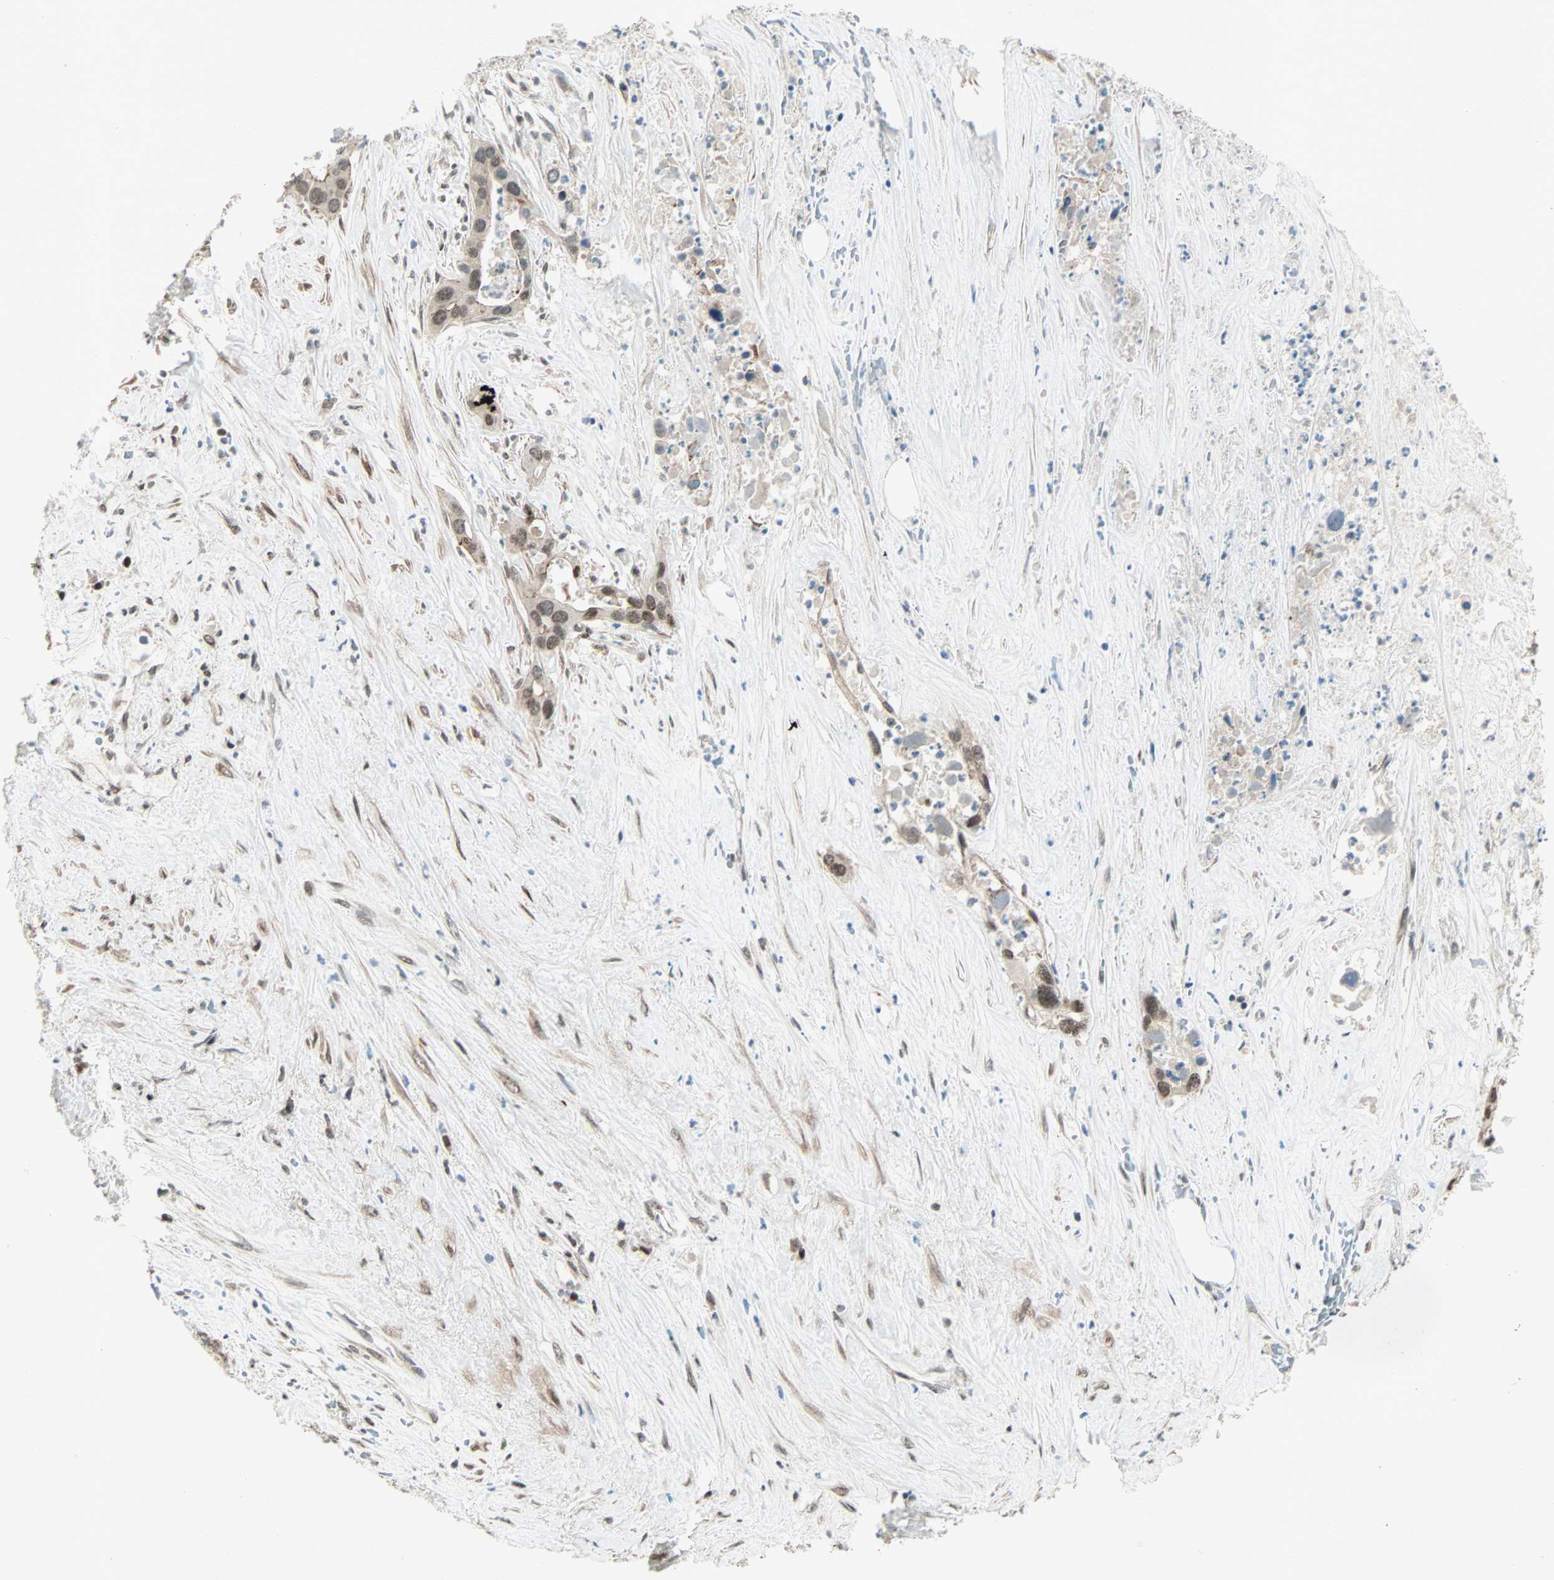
{"staining": {"intensity": "moderate", "quantity": ">75%", "location": "cytoplasmic/membranous,nuclear"}, "tissue": "liver cancer", "cell_type": "Tumor cells", "image_type": "cancer", "snomed": [{"axis": "morphology", "description": "Cholangiocarcinoma"}, {"axis": "topography", "description": "Liver"}], "caption": "Tumor cells demonstrate medium levels of moderate cytoplasmic/membranous and nuclear staining in about >75% of cells in liver cancer.", "gene": "CBX4", "patient": {"sex": "female", "age": 65}}